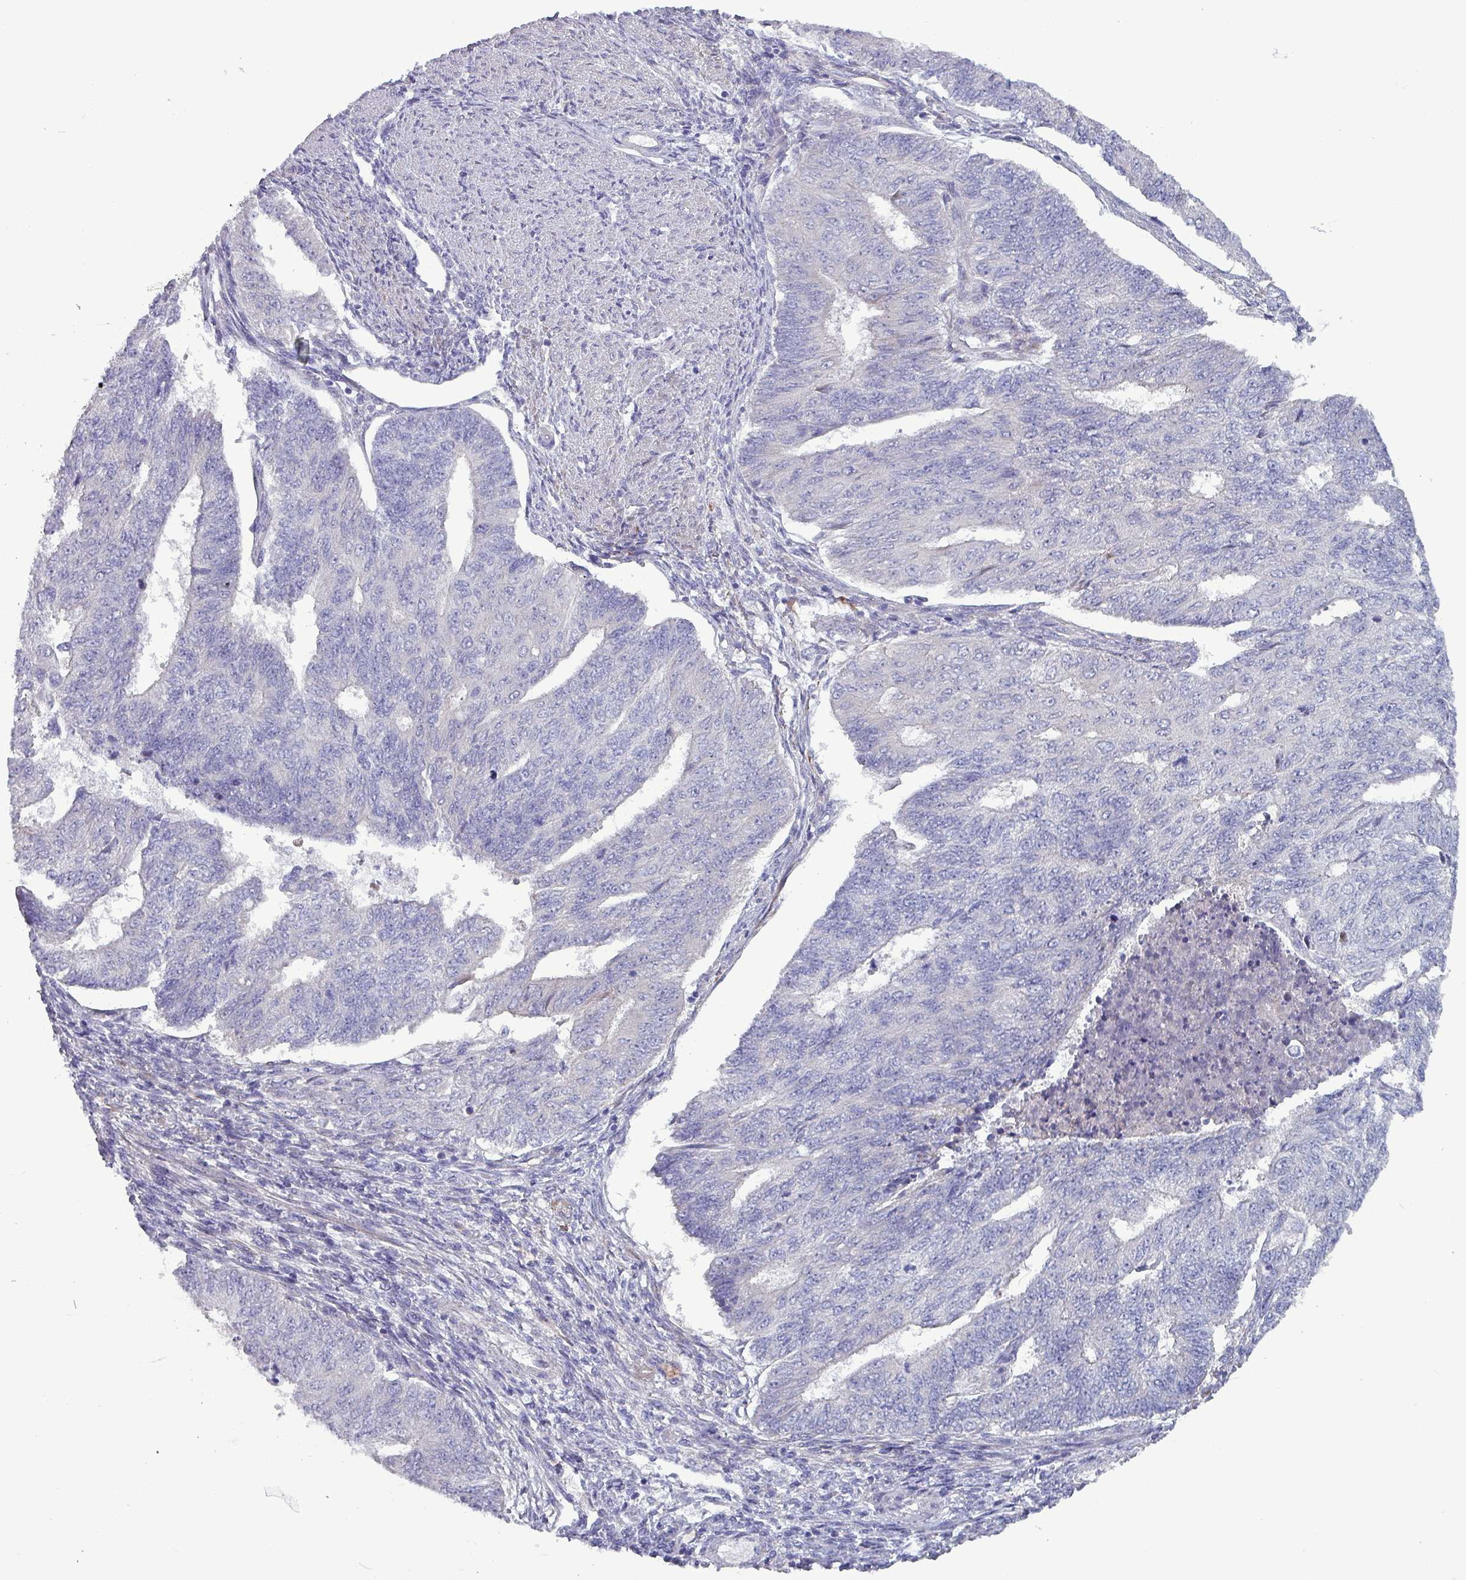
{"staining": {"intensity": "negative", "quantity": "none", "location": "none"}, "tissue": "endometrial cancer", "cell_type": "Tumor cells", "image_type": "cancer", "snomed": [{"axis": "morphology", "description": "Adenocarcinoma, NOS"}, {"axis": "topography", "description": "Endometrium"}], "caption": "High power microscopy micrograph of an immunohistochemistry (IHC) photomicrograph of adenocarcinoma (endometrial), revealing no significant expression in tumor cells. (DAB IHC with hematoxylin counter stain).", "gene": "HSD3B7", "patient": {"sex": "female", "age": 32}}